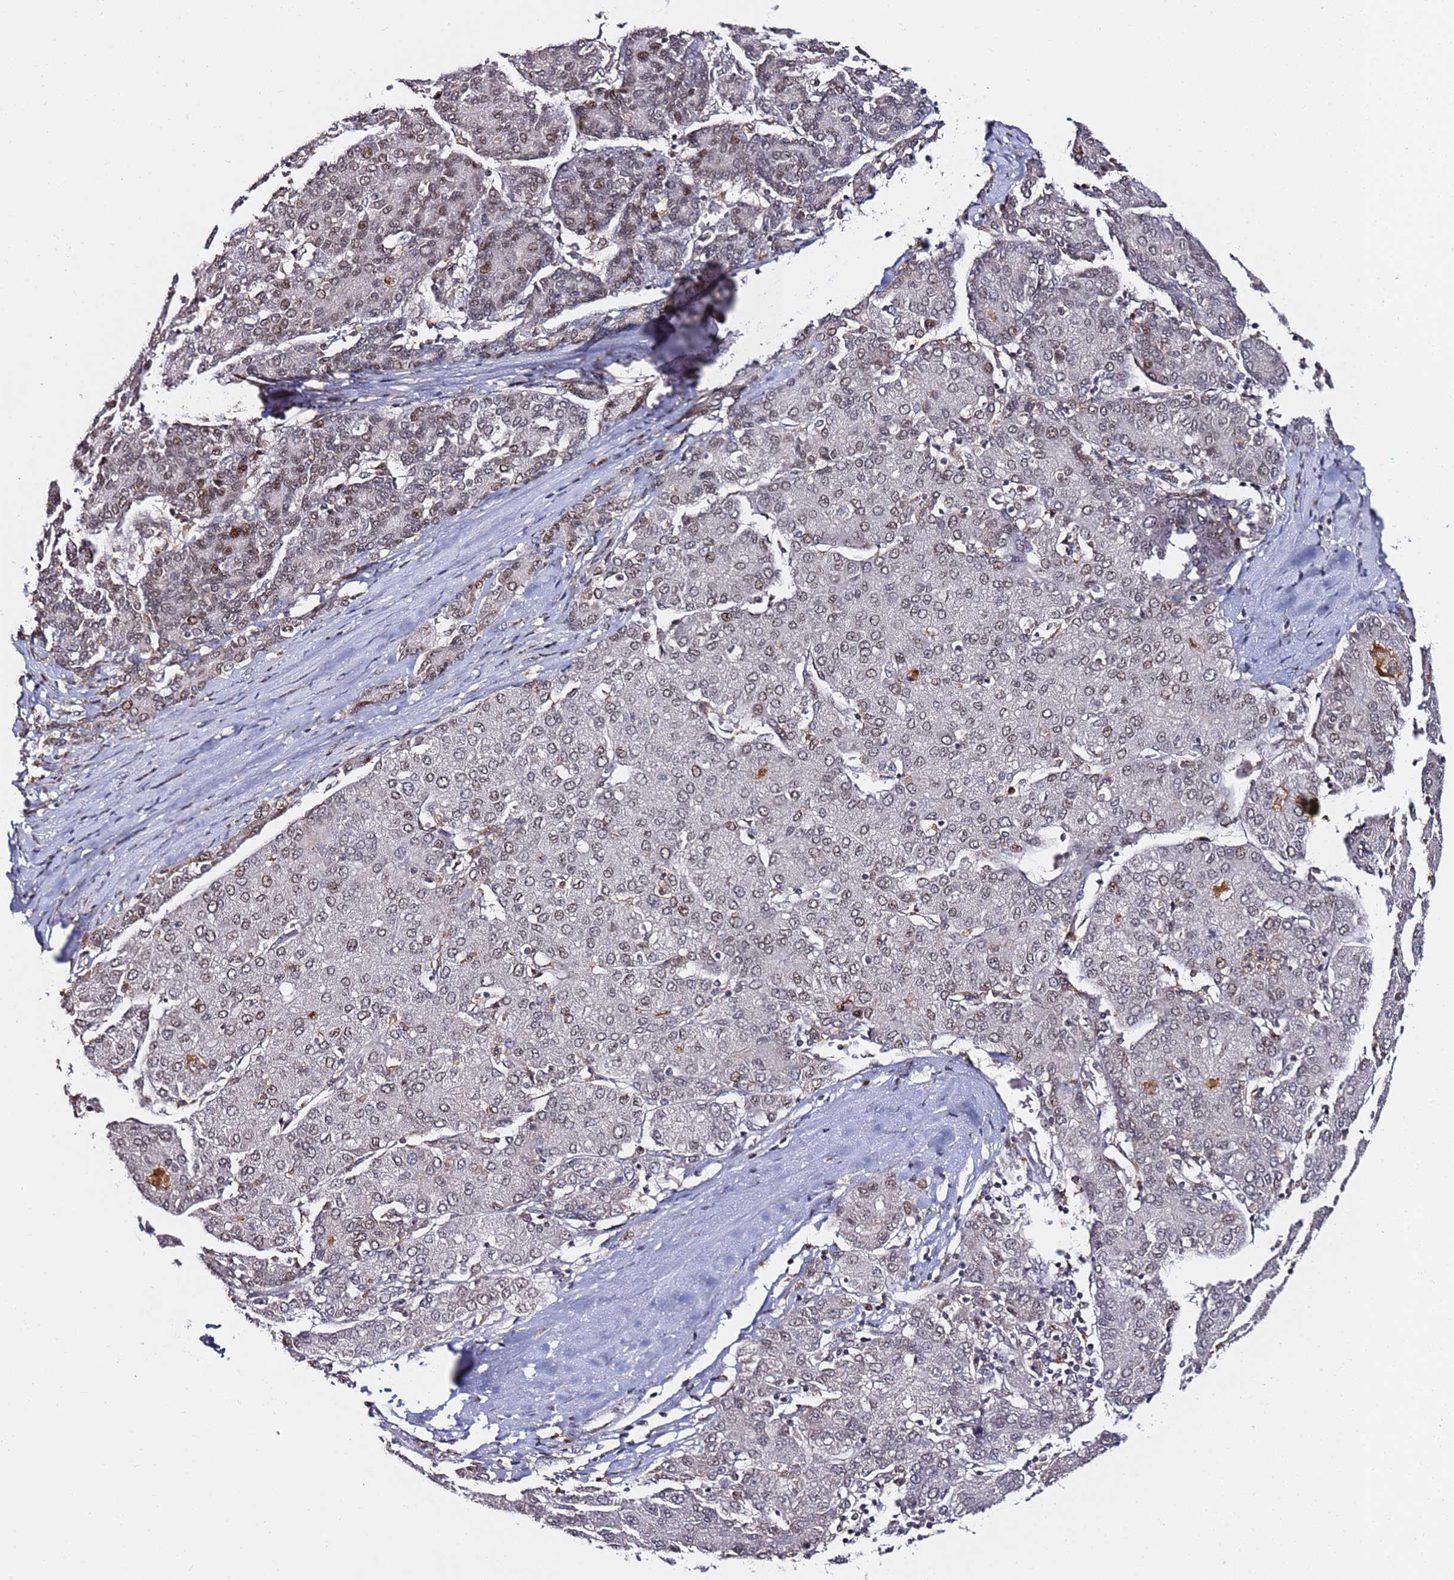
{"staining": {"intensity": "moderate", "quantity": ">75%", "location": "nuclear"}, "tissue": "liver cancer", "cell_type": "Tumor cells", "image_type": "cancer", "snomed": [{"axis": "morphology", "description": "Carcinoma, Hepatocellular, NOS"}, {"axis": "topography", "description": "Liver"}], "caption": "About >75% of tumor cells in human liver hepatocellular carcinoma display moderate nuclear protein staining as visualized by brown immunohistochemical staining.", "gene": "FCF1", "patient": {"sex": "male", "age": 65}}